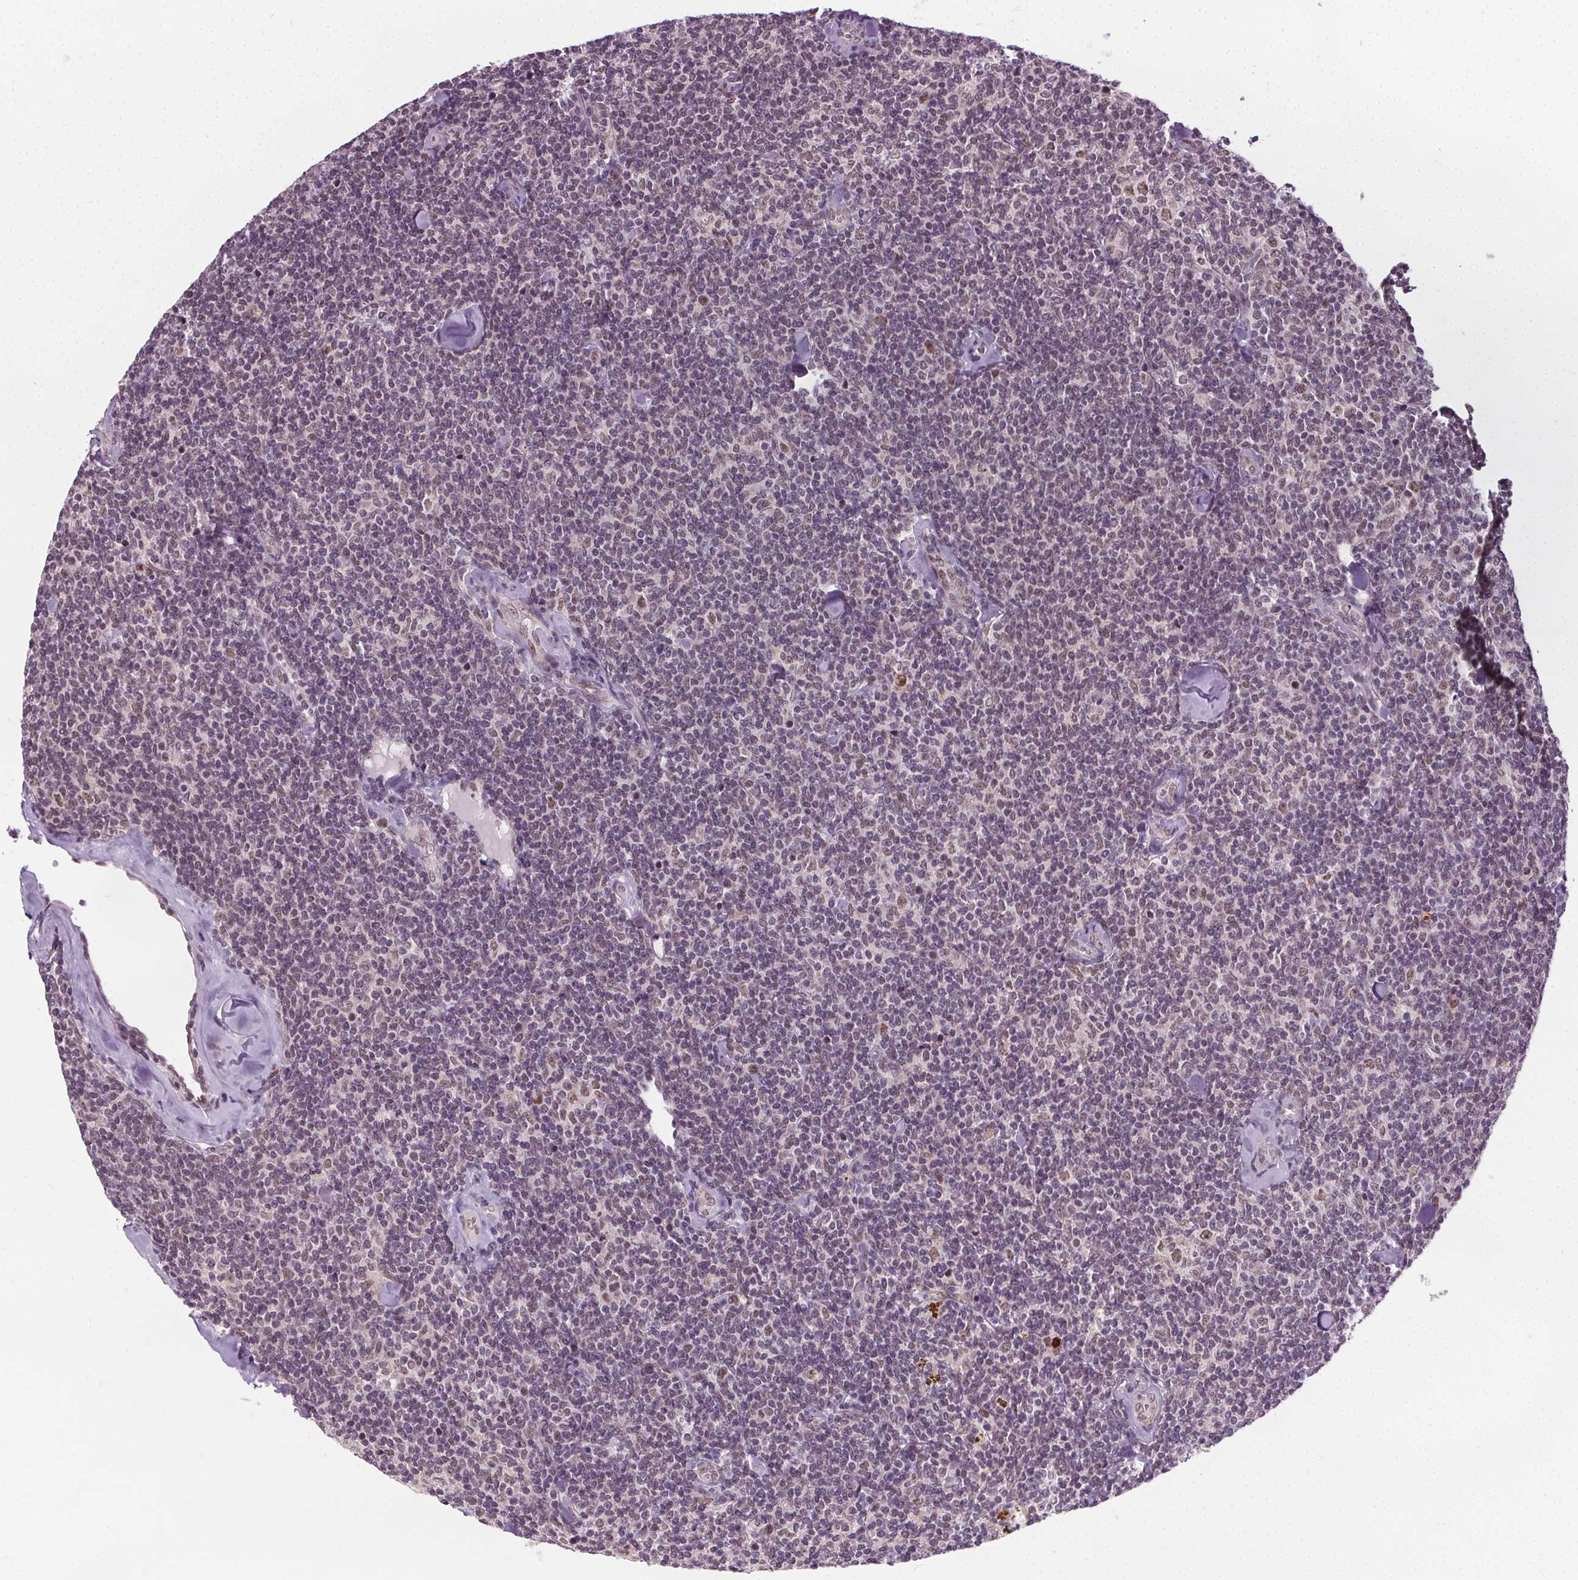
{"staining": {"intensity": "weak", "quantity": "25%-75%", "location": "nuclear"}, "tissue": "lymphoma", "cell_type": "Tumor cells", "image_type": "cancer", "snomed": [{"axis": "morphology", "description": "Malignant lymphoma, non-Hodgkin's type, Low grade"}, {"axis": "topography", "description": "Lymph node"}], "caption": "Weak nuclear expression is identified in about 25%-75% of tumor cells in lymphoma.", "gene": "MED6", "patient": {"sex": "female", "age": 56}}